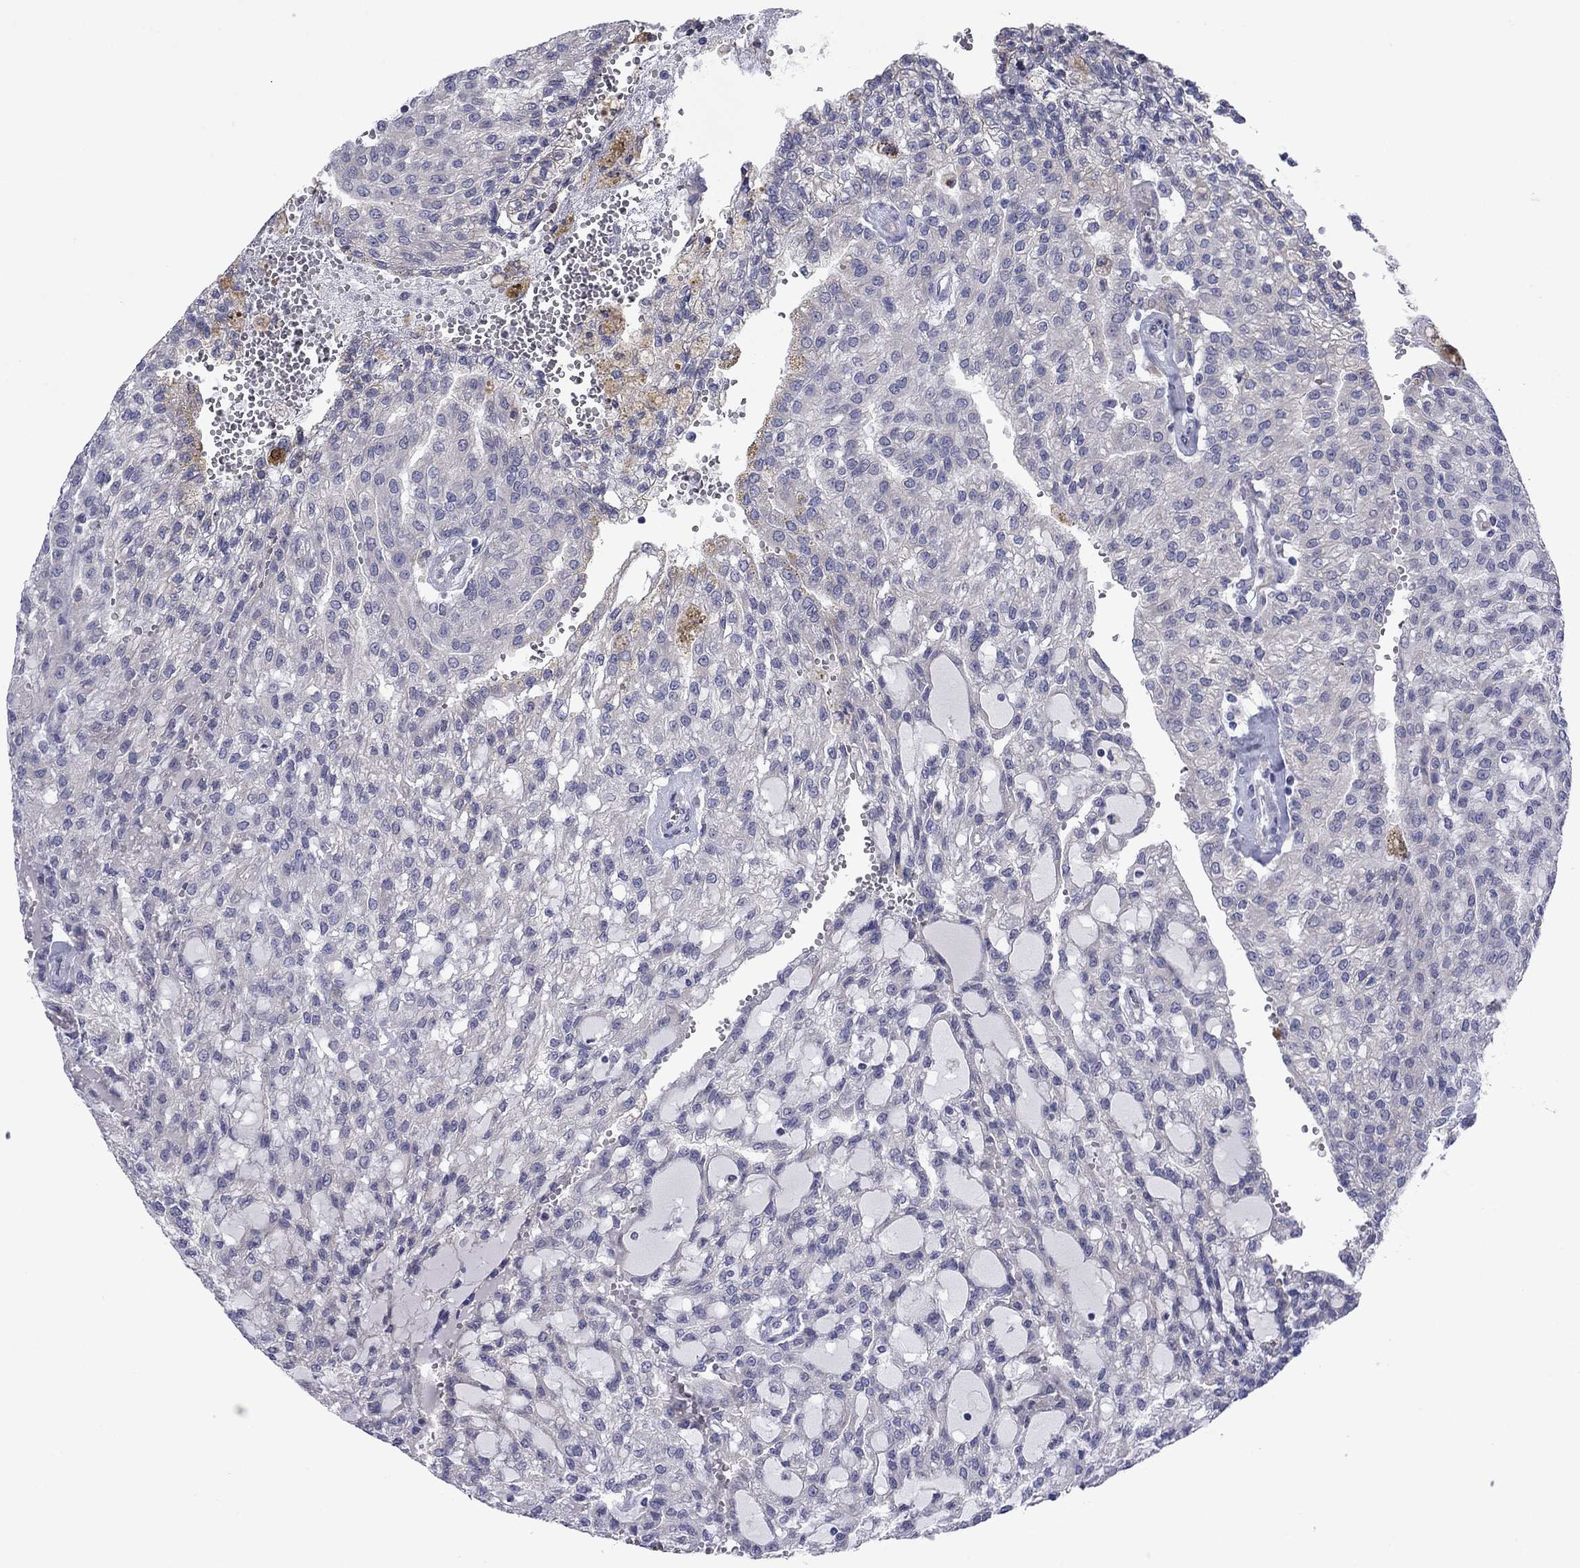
{"staining": {"intensity": "negative", "quantity": "none", "location": "none"}, "tissue": "renal cancer", "cell_type": "Tumor cells", "image_type": "cancer", "snomed": [{"axis": "morphology", "description": "Adenocarcinoma, NOS"}, {"axis": "topography", "description": "Kidney"}], "caption": "A high-resolution histopathology image shows immunohistochemistry (IHC) staining of renal adenocarcinoma, which reveals no significant expression in tumor cells.", "gene": "TMPRSS11A", "patient": {"sex": "male", "age": 63}}